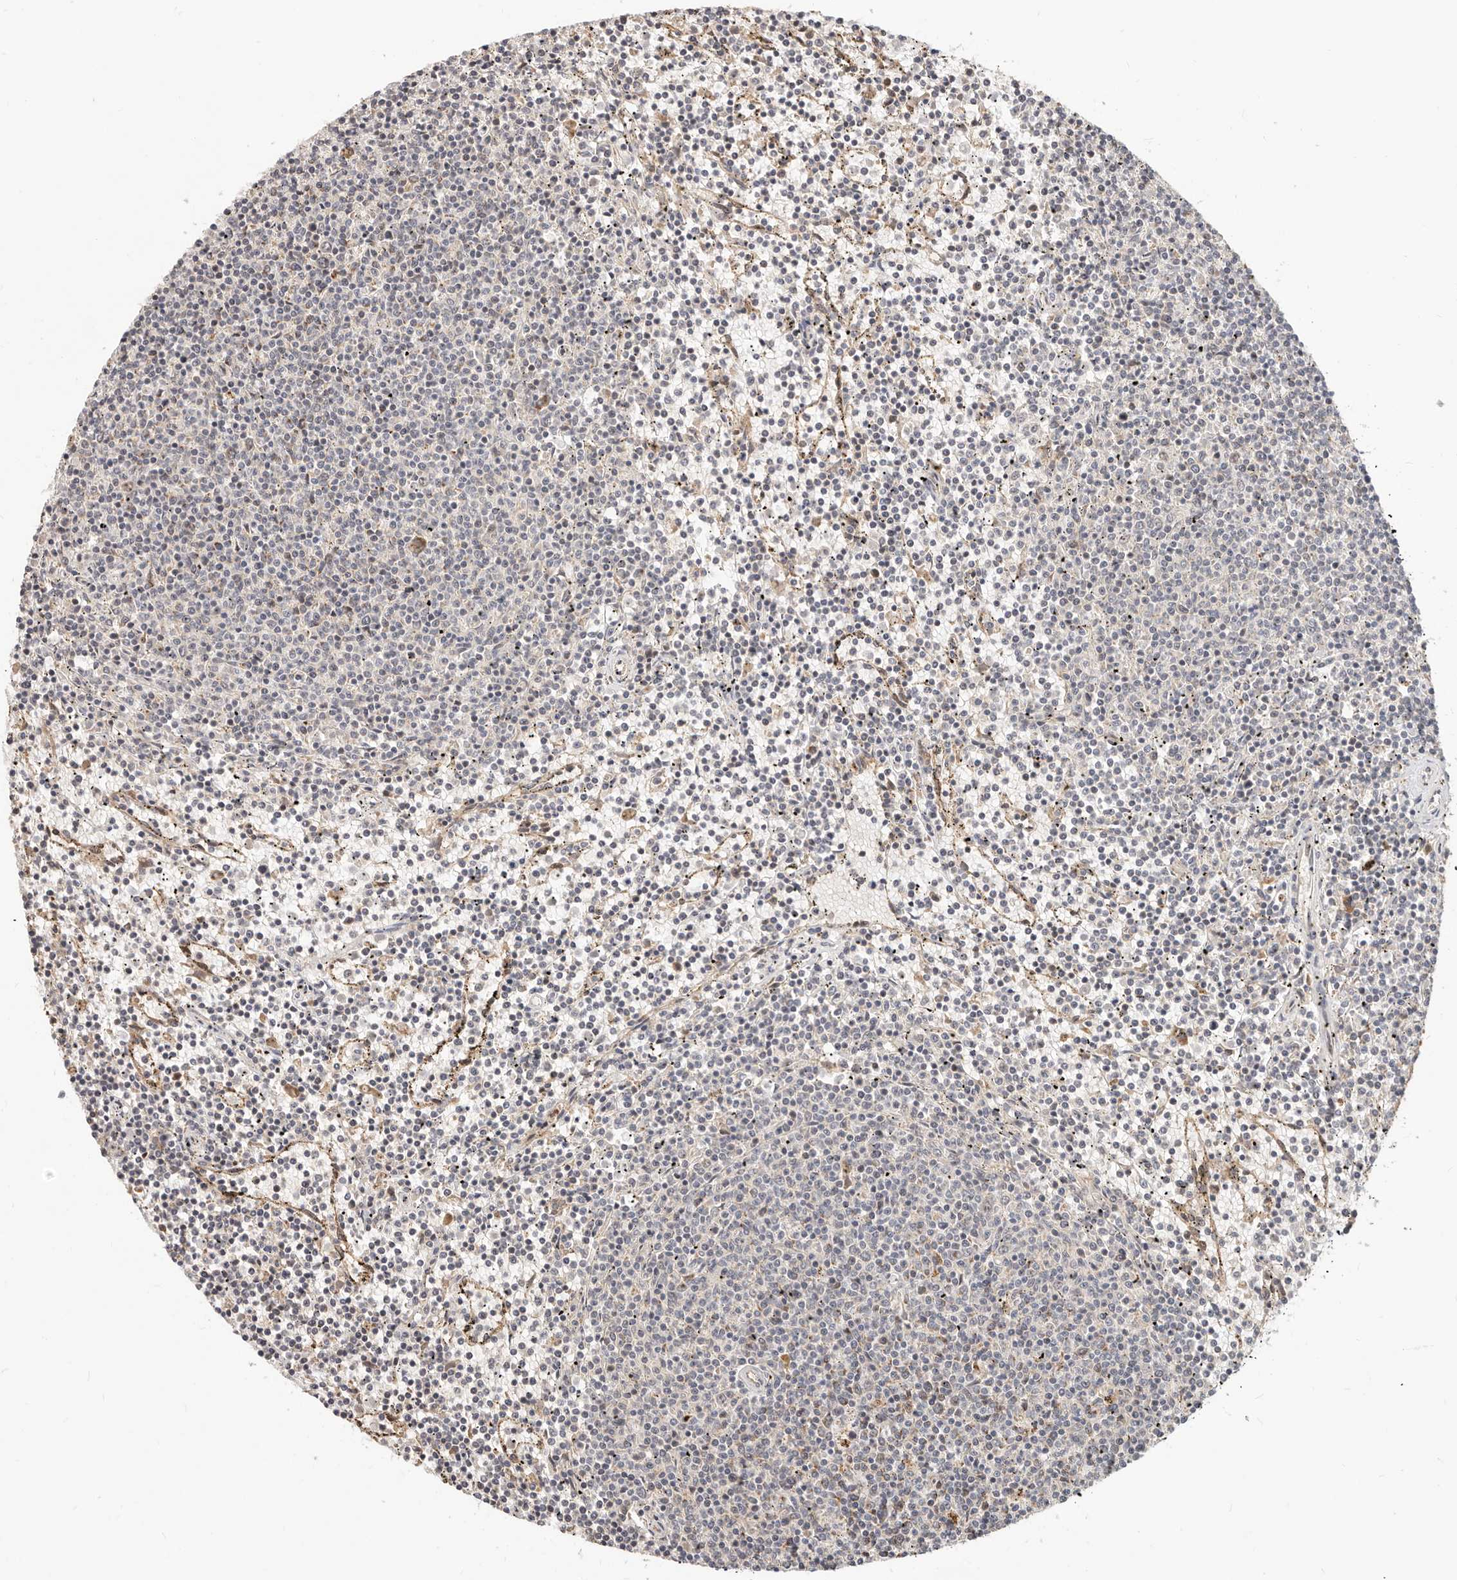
{"staining": {"intensity": "negative", "quantity": "none", "location": "none"}, "tissue": "lymphoma", "cell_type": "Tumor cells", "image_type": "cancer", "snomed": [{"axis": "morphology", "description": "Malignant lymphoma, non-Hodgkin's type, Low grade"}, {"axis": "topography", "description": "Spleen"}], "caption": "The image reveals no significant staining in tumor cells of low-grade malignant lymphoma, non-Hodgkin's type.", "gene": "ZRANB1", "patient": {"sex": "female", "age": 50}}